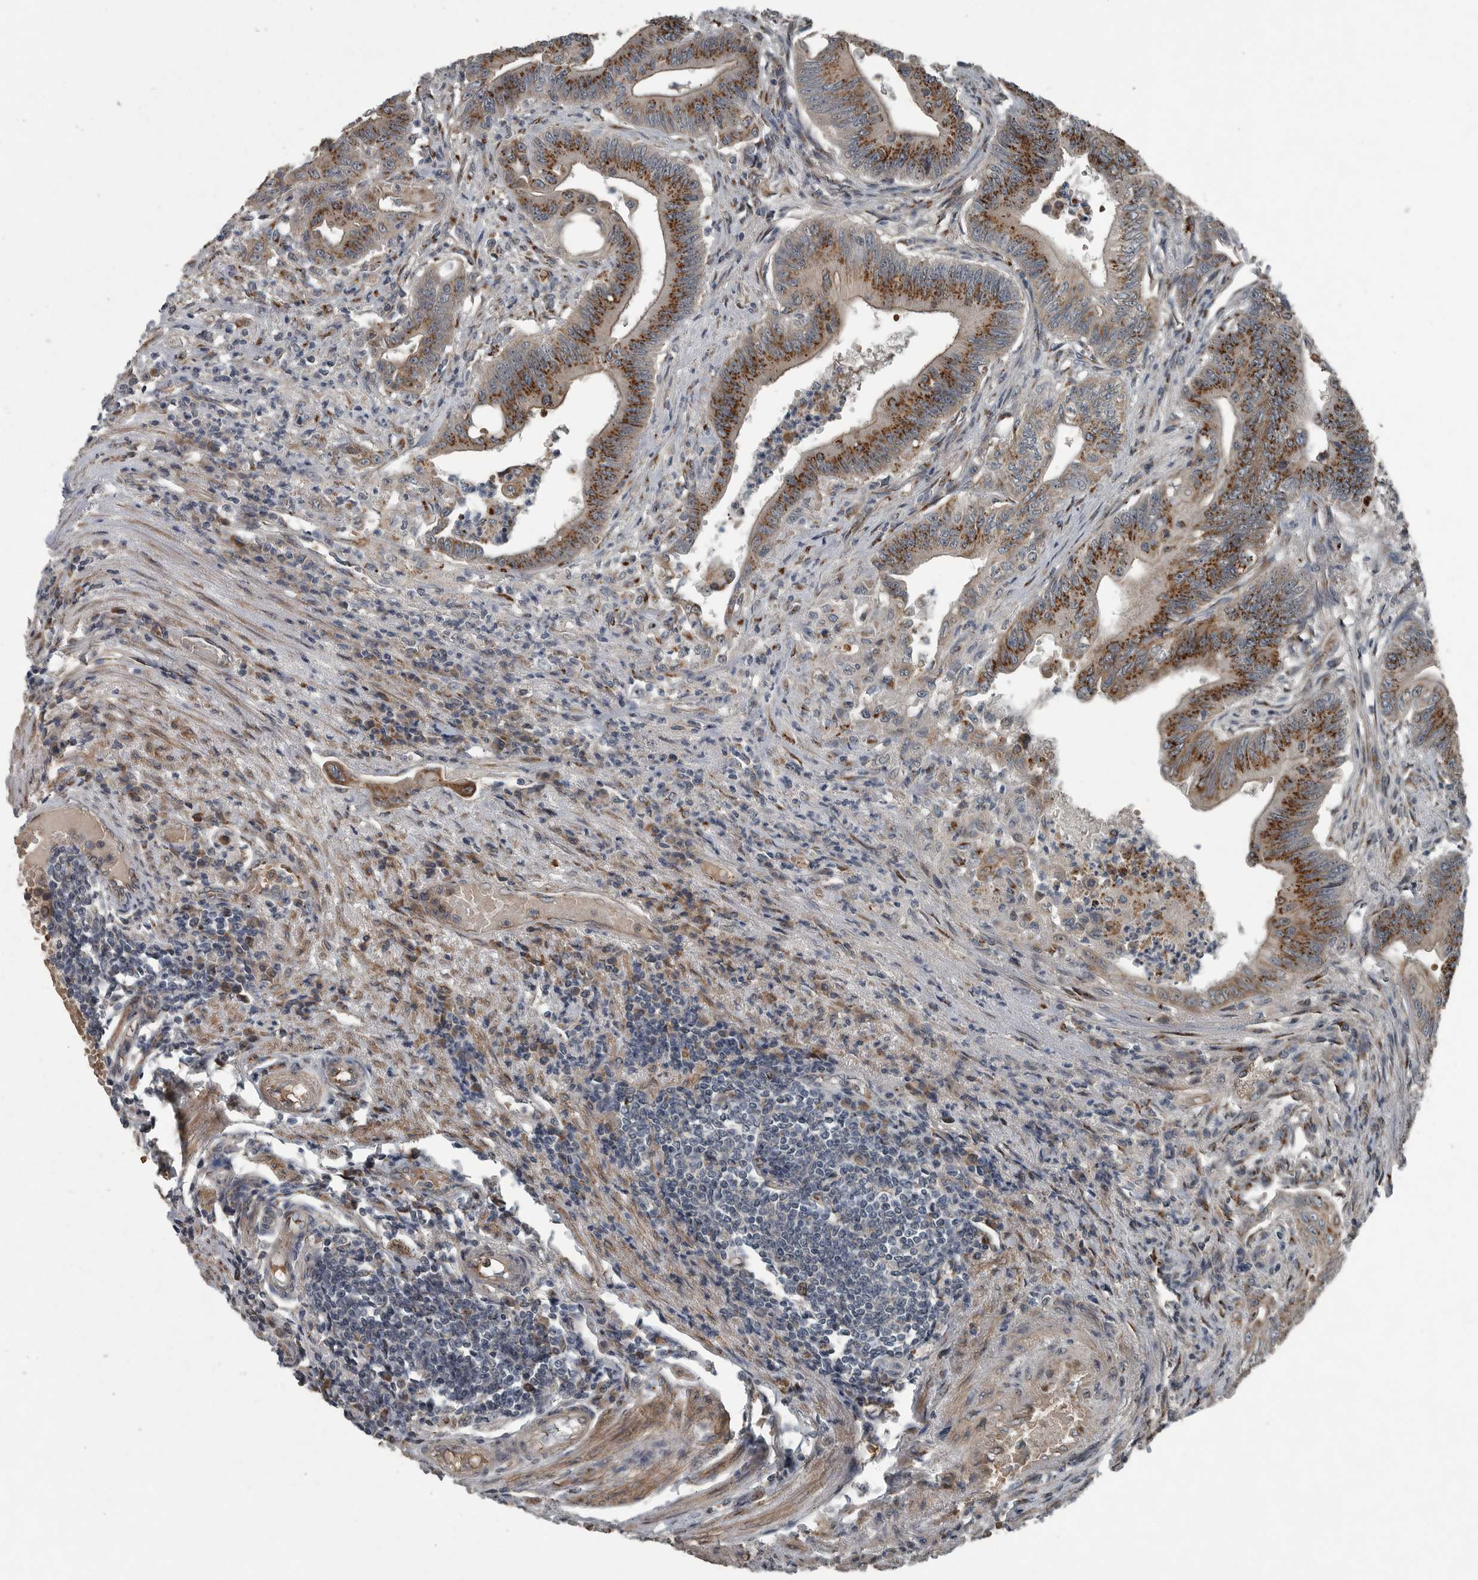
{"staining": {"intensity": "strong", "quantity": ">75%", "location": "cytoplasmic/membranous"}, "tissue": "colorectal cancer", "cell_type": "Tumor cells", "image_type": "cancer", "snomed": [{"axis": "morphology", "description": "Adenoma, NOS"}, {"axis": "morphology", "description": "Adenocarcinoma, NOS"}, {"axis": "topography", "description": "Colon"}], "caption": "The histopathology image shows a brown stain indicating the presence of a protein in the cytoplasmic/membranous of tumor cells in colorectal cancer.", "gene": "ZNF345", "patient": {"sex": "male", "age": 79}}